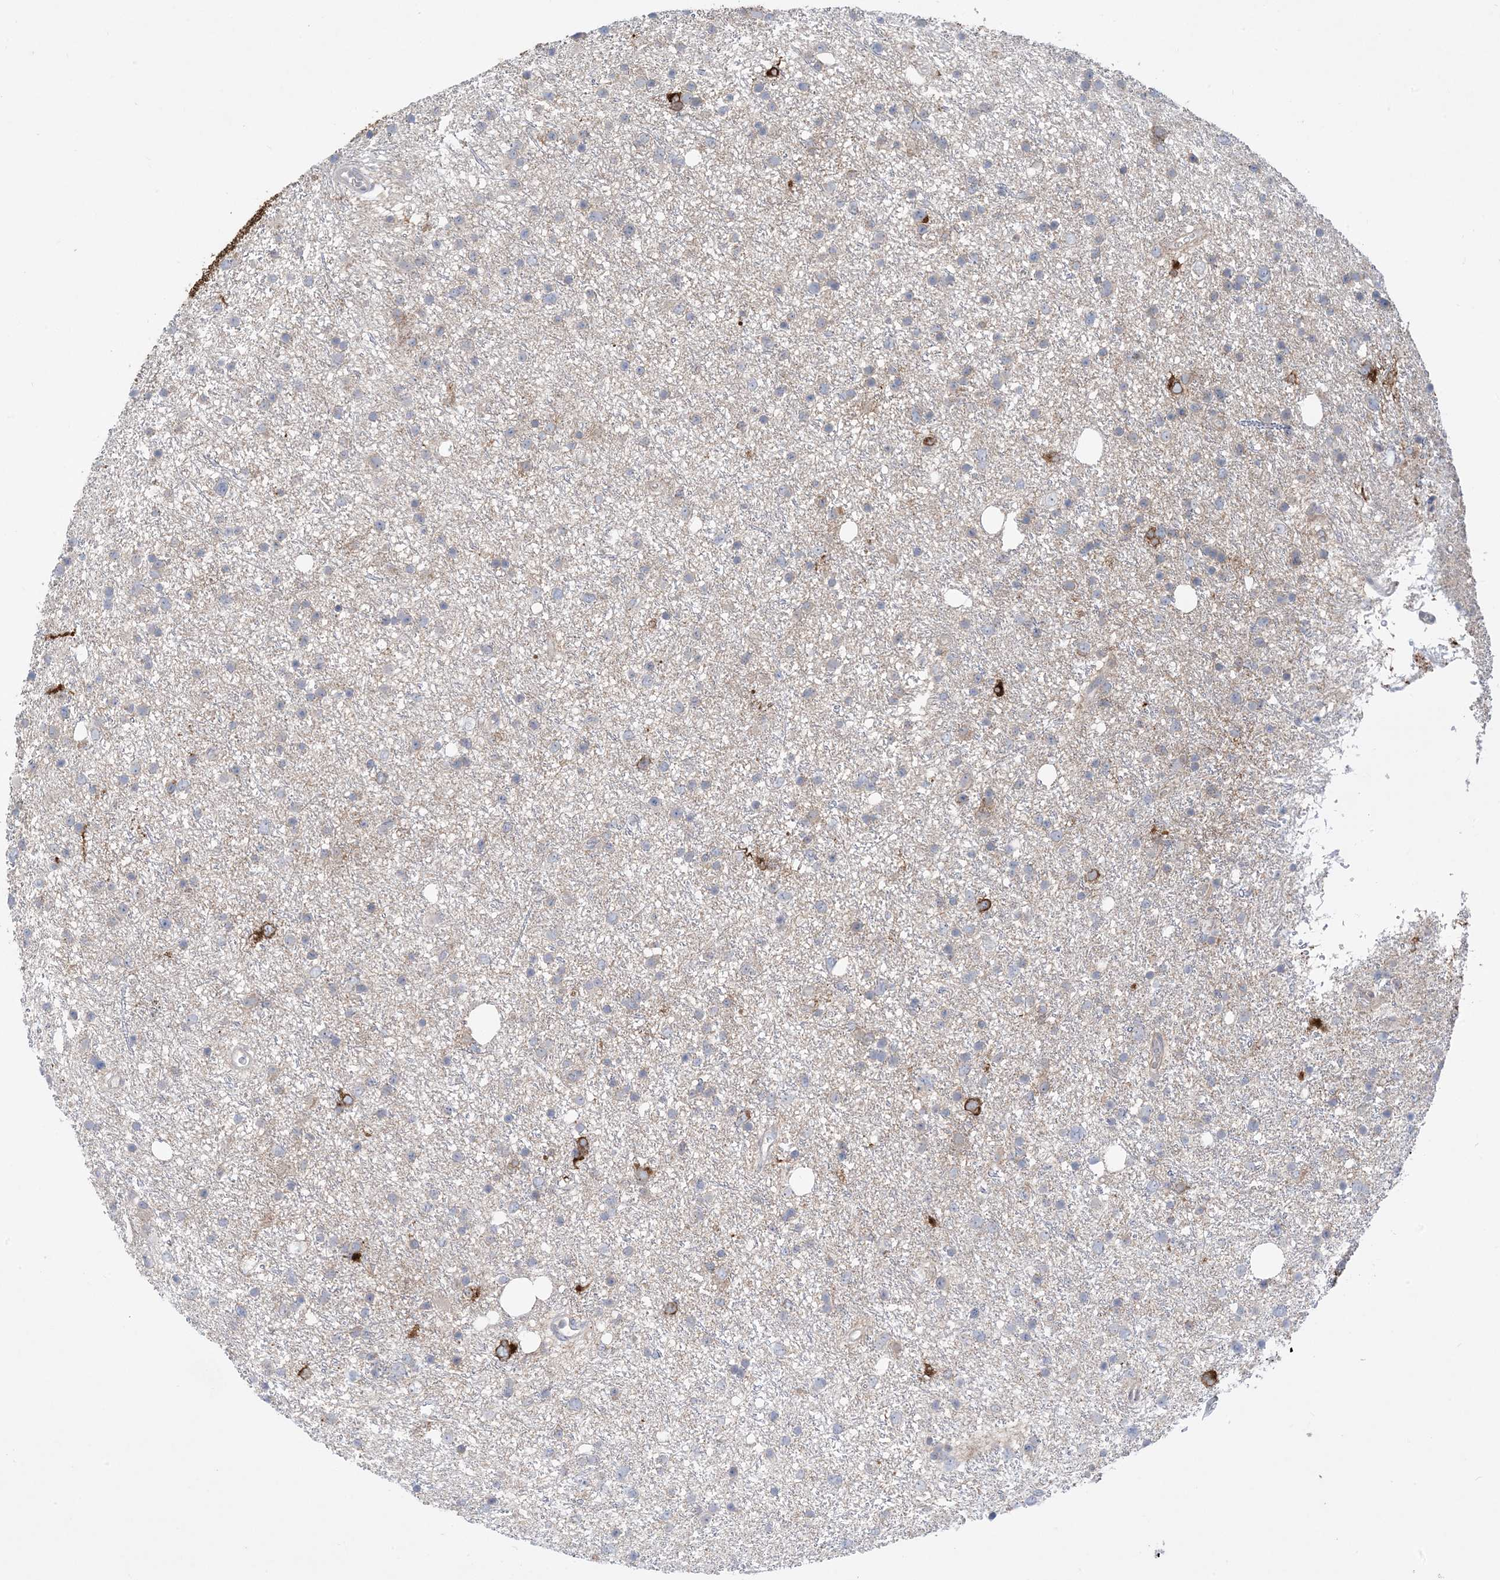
{"staining": {"intensity": "negative", "quantity": "none", "location": "none"}, "tissue": "glioma", "cell_type": "Tumor cells", "image_type": "cancer", "snomed": [{"axis": "morphology", "description": "Glioma, malignant, Low grade"}, {"axis": "topography", "description": "Cerebral cortex"}], "caption": "Immunohistochemical staining of glioma shows no significant positivity in tumor cells.", "gene": "AOC1", "patient": {"sex": "female", "age": 39}}